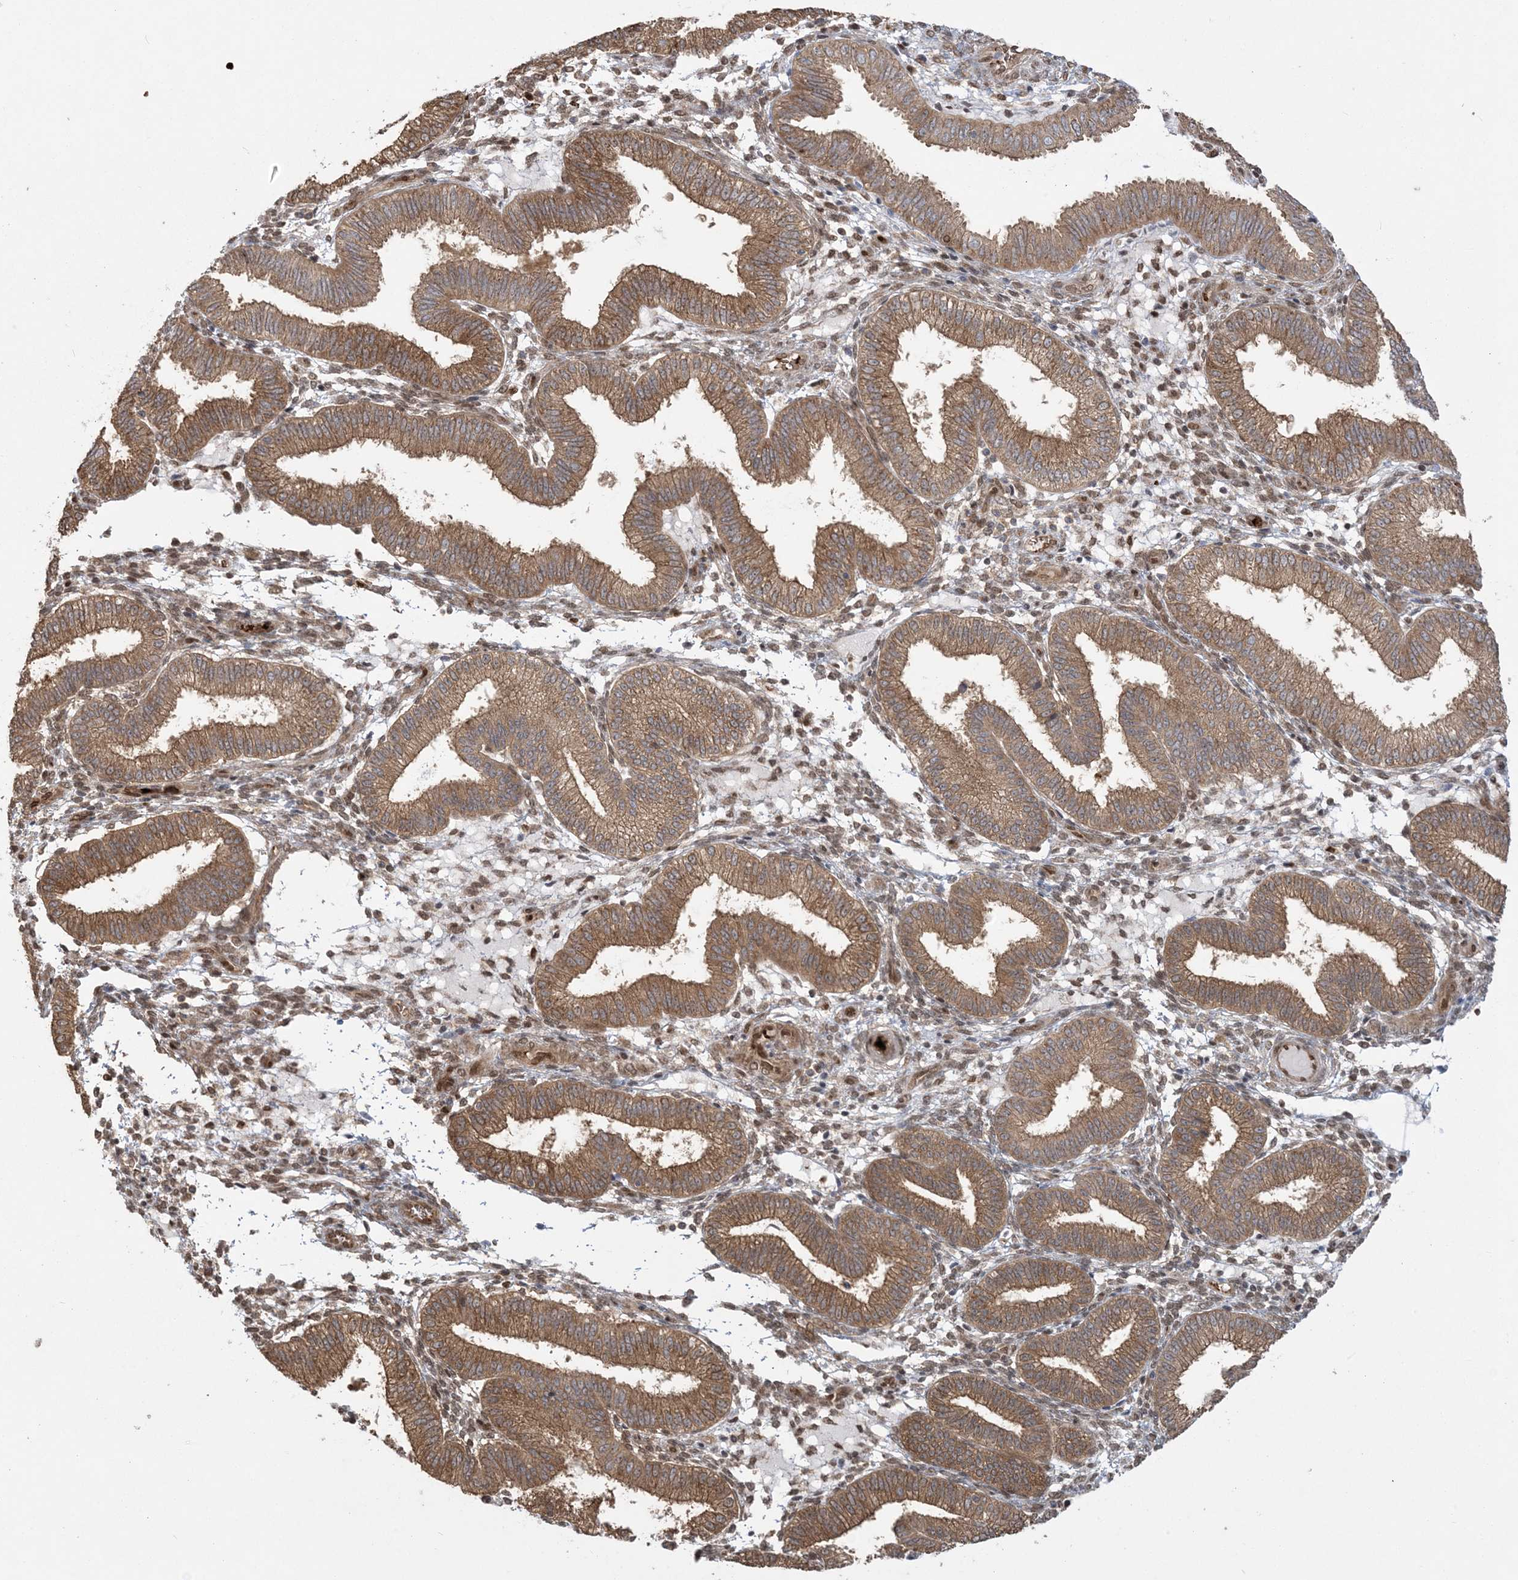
{"staining": {"intensity": "moderate", "quantity": "25%-75%", "location": "cytoplasmic/membranous,nuclear"}, "tissue": "endometrium", "cell_type": "Cells in endometrial stroma", "image_type": "normal", "snomed": [{"axis": "morphology", "description": "Normal tissue, NOS"}, {"axis": "topography", "description": "Endometrium"}], "caption": "Immunohistochemistry (IHC) histopathology image of benign endometrium stained for a protein (brown), which reveals medium levels of moderate cytoplasmic/membranous,nuclear staining in about 25%-75% of cells in endometrial stroma.", "gene": "ABCF3", "patient": {"sex": "female", "age": 39}}